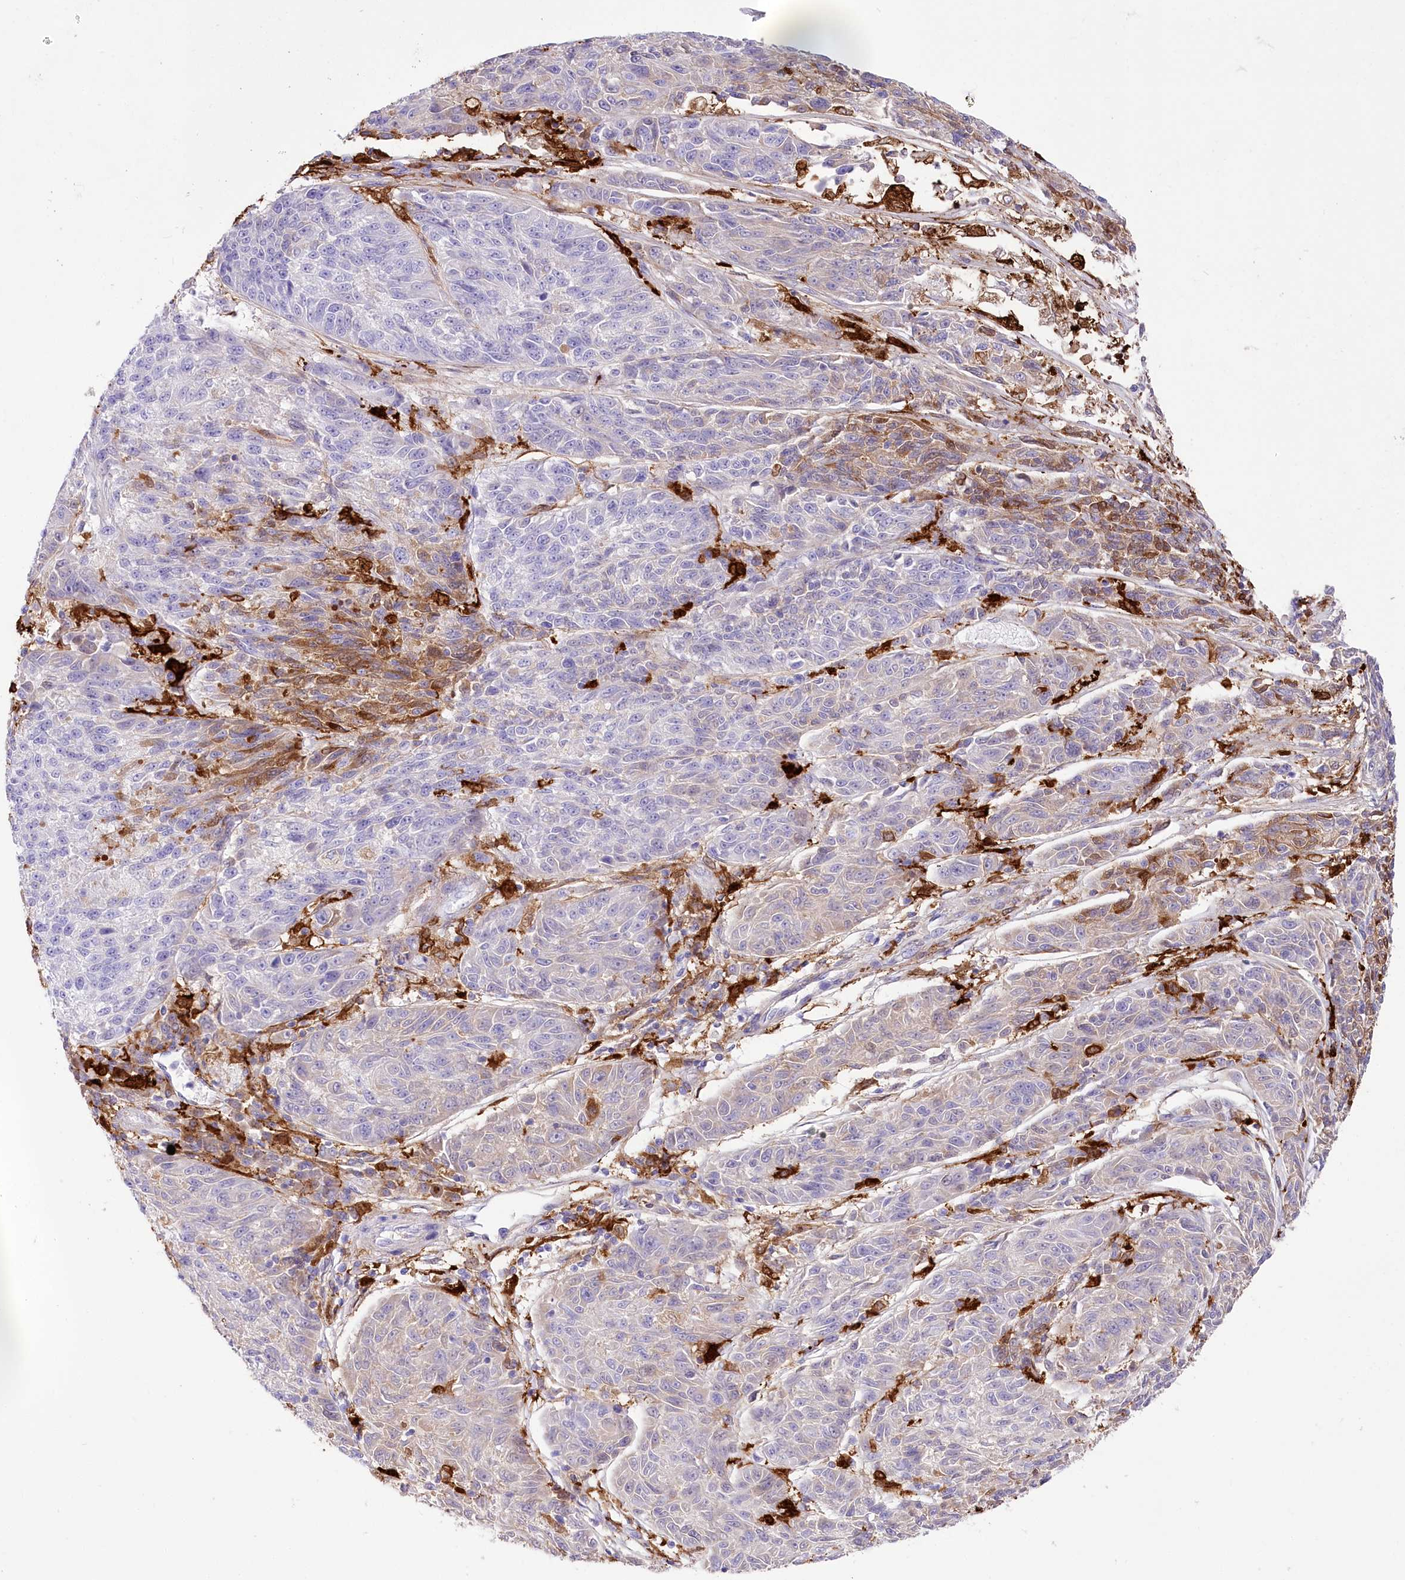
{"staining": {"intensity": "negative", "quantity": "none", "location": "none"}, "tissue": "melanoma", "cell_type": "Tumor cells", "image_type": "cancer", "snomed": [{"axis": "morphology", "description": "Malignant melanoma, NOS"}, {"axis": "topography", "description": "Skin"}], "caption": "Immunohistochemistry (IHC) photomicrograph of neoplastic tissue: melanoma stained with DAB (3,3'-diaminobenzidine) demonstrates no significant protein positivity in tumor cells.", "gene": "DNAJC19", "patient": {"sex": "male", "age": 53}}